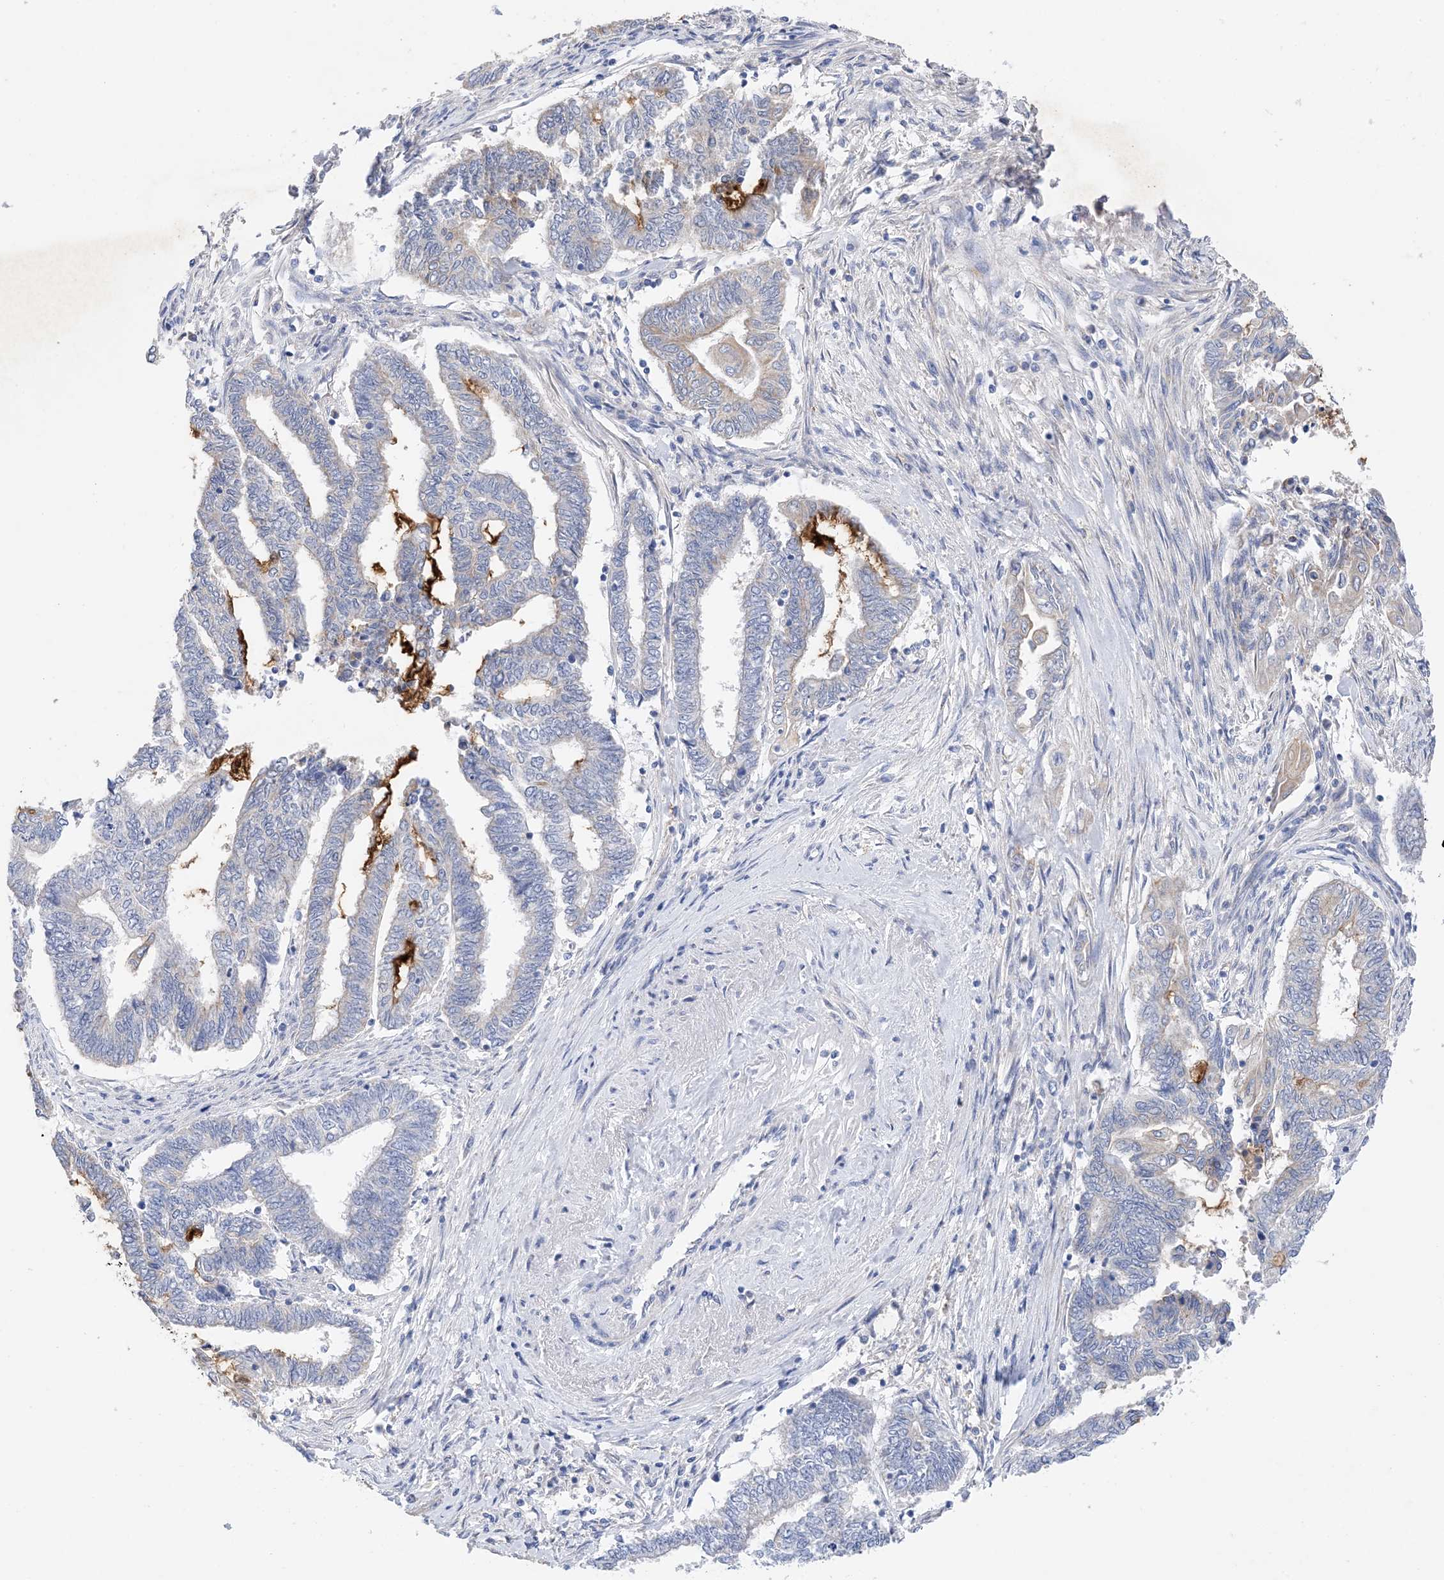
{"staining": {"intensity": "negative", "quantity": "none", "location": "none"}, "tissue": "endometrial cancer", "cell_type": "Tumor cells", "image_type": "cancer", "snomed": [{"axis": "morphology", "description": "Adenocarcinoma, NOS"}, {"axis": "topography", "description": "Uterus"}, {"axis": "topography", "description": "Endometrium"}], "caption": "Immunohistochemical staining of endometrial cancer (adenocarcinoma) exhibits no significant staining in tumor cells.", "gene": "PLK4", "patient": {"sex": "female", "age": 70}}